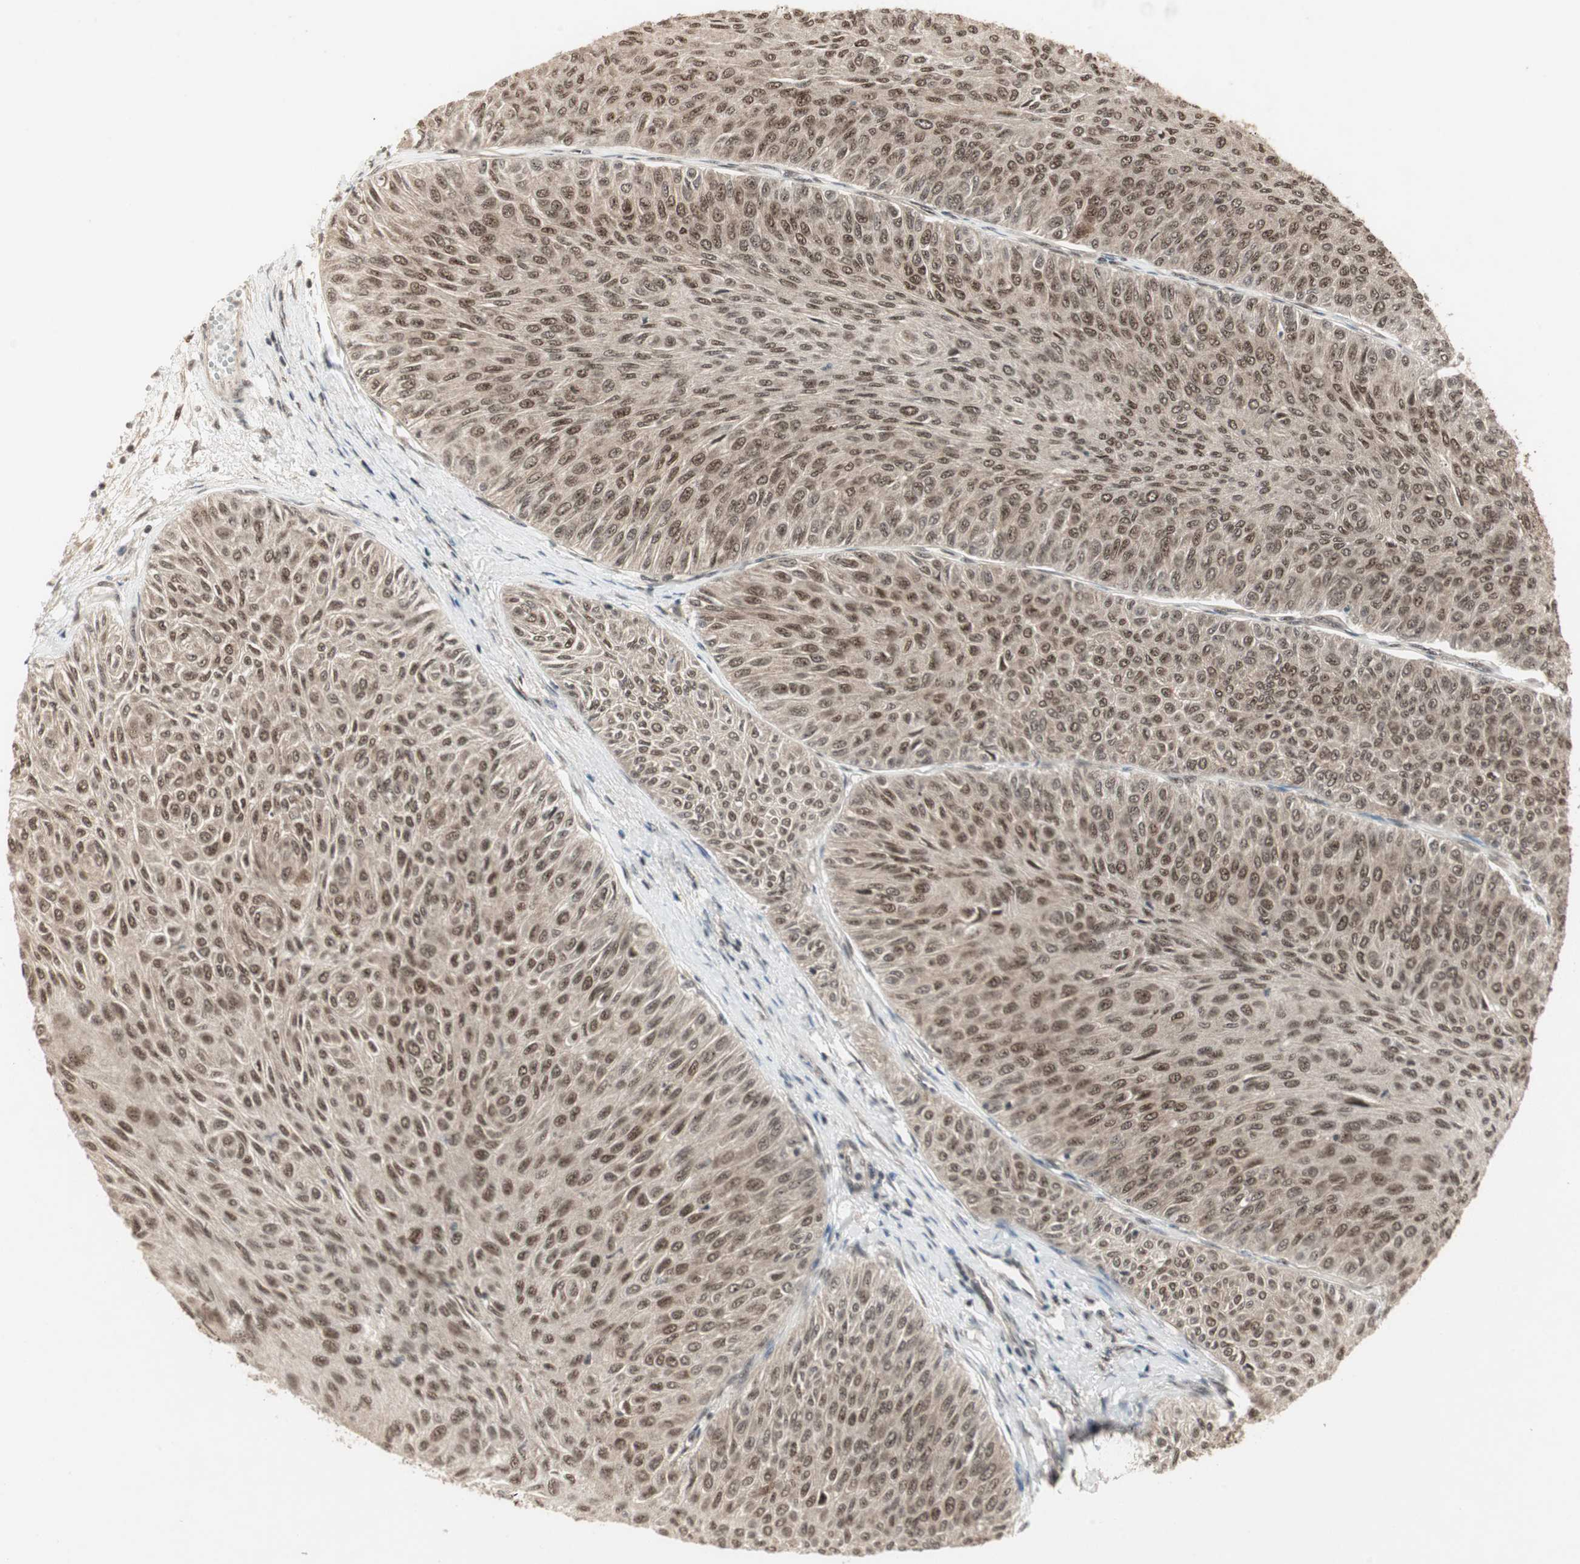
{"staining": {"intensity": "moderate", "quantity": ">75%", "location": "cytoplasmic/membranous,nuclear"}, "tissue": "urothelial cancer", "cell_type": "Tumor cells", "image_type": "cancer", "snomed": [{"axis": "morphology", "description": "Urothelial carcinoma, Low grade"}, {"axis": "topography", "description": "Urinary bladder"}], "caption": "Protein positivity by immunohistochemistry (IHC) reveals moderate cytoplasmic/membranous and nuclear expression in about >75% of tumor cells in urothelial cancer.", "gene": "CSNK2B", "patient": {"sex": "male", "age": 78}}